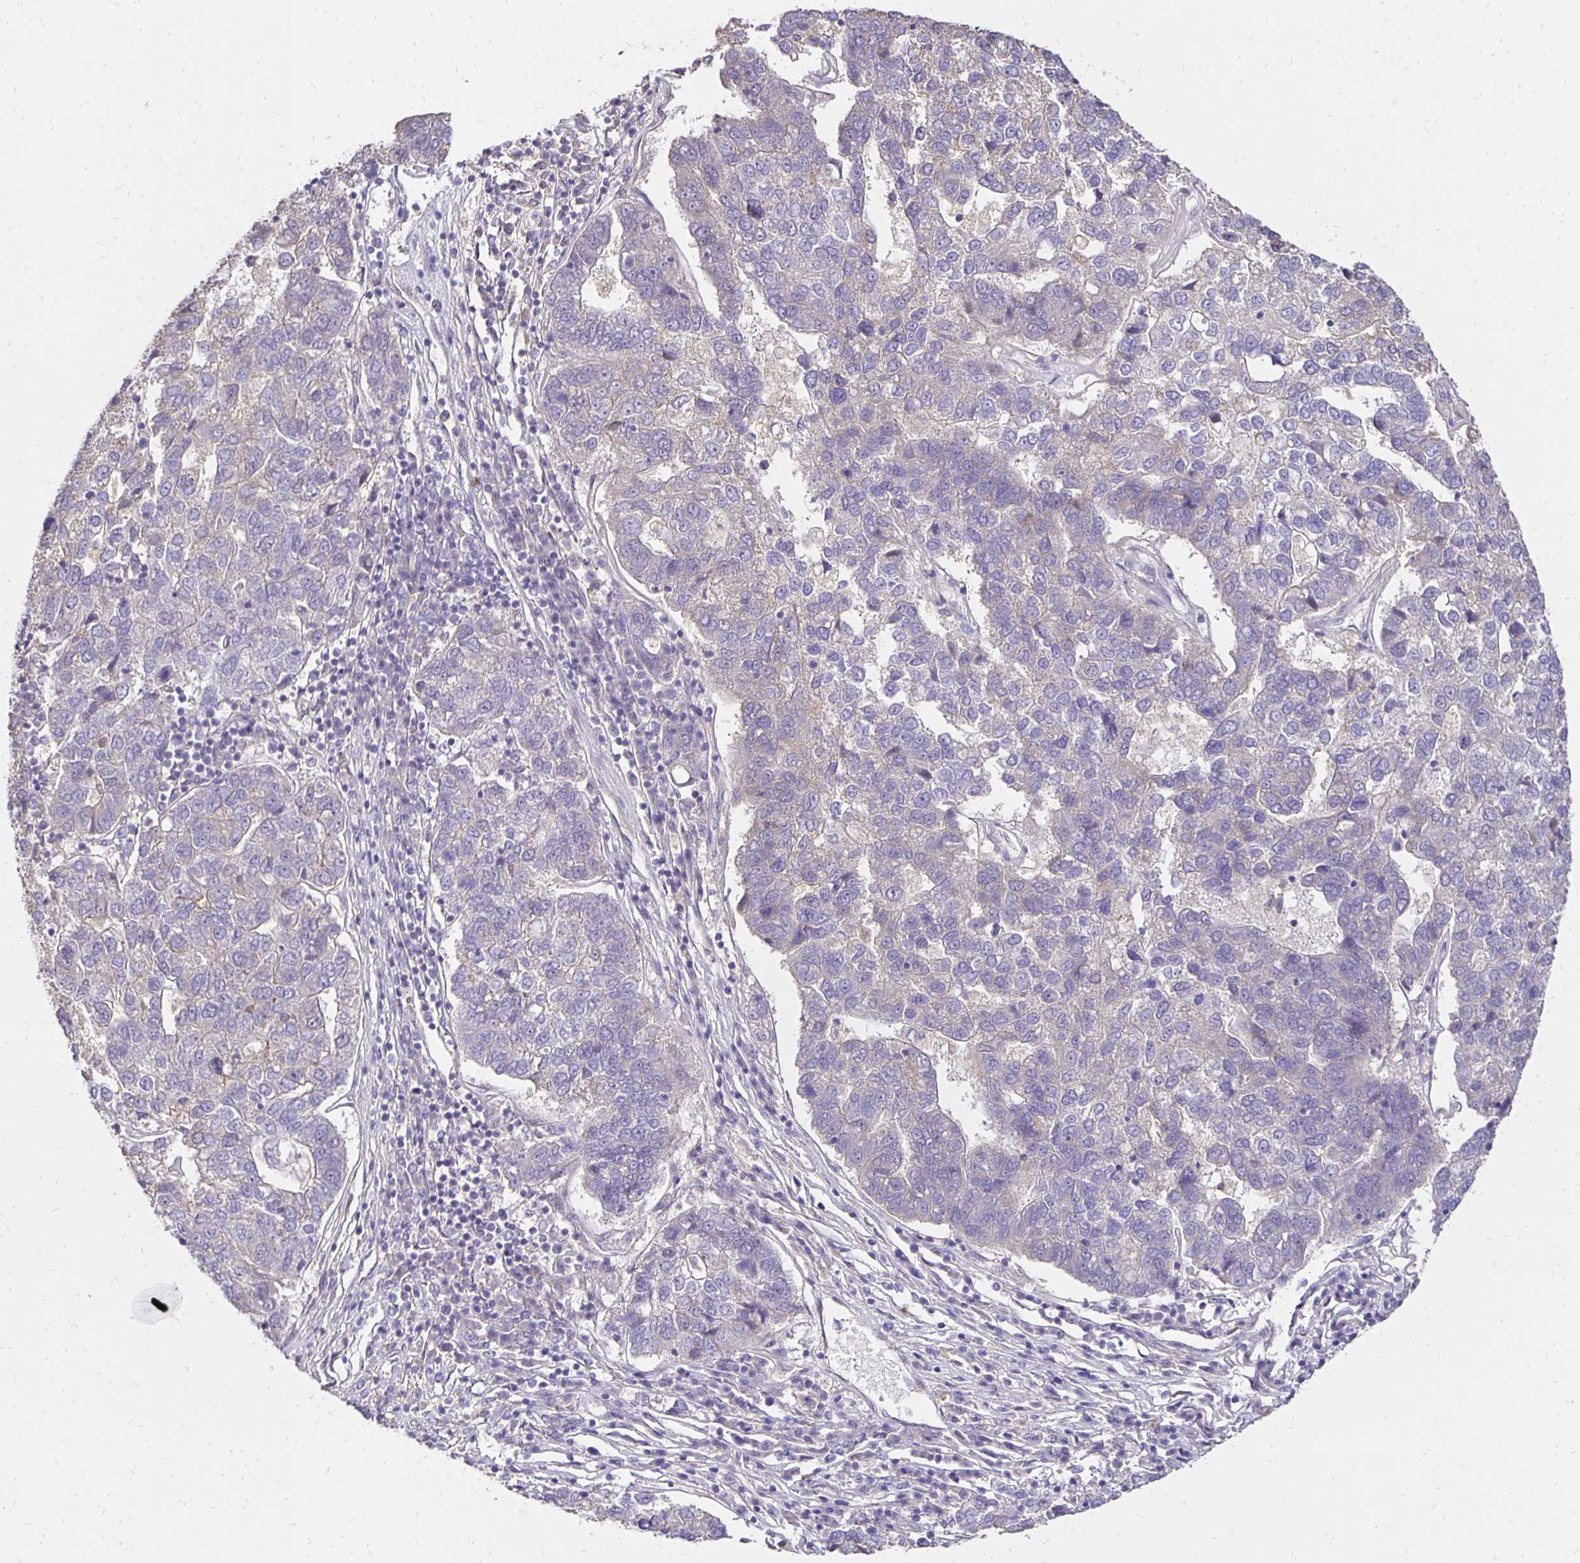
{"staining": {"intensity": "negative", "quantity": "none", "location": "none"}, "tissue": "pancreatic cancer", "cell_type": "Tumor cells", "image_type": "cancer", "snomed": [{"axis": "morphology", "description": "Adenocarcinoma, NOS"}, {"axis": "topography", "description": "Pancreas"}], "caption": "IHC micrograph of human pancreatic cancer stained for a protein (brown), which displays no staining in tumor cells.", "gene": "PNPLA3", "patient": {"sex": "female", "age": 61}}